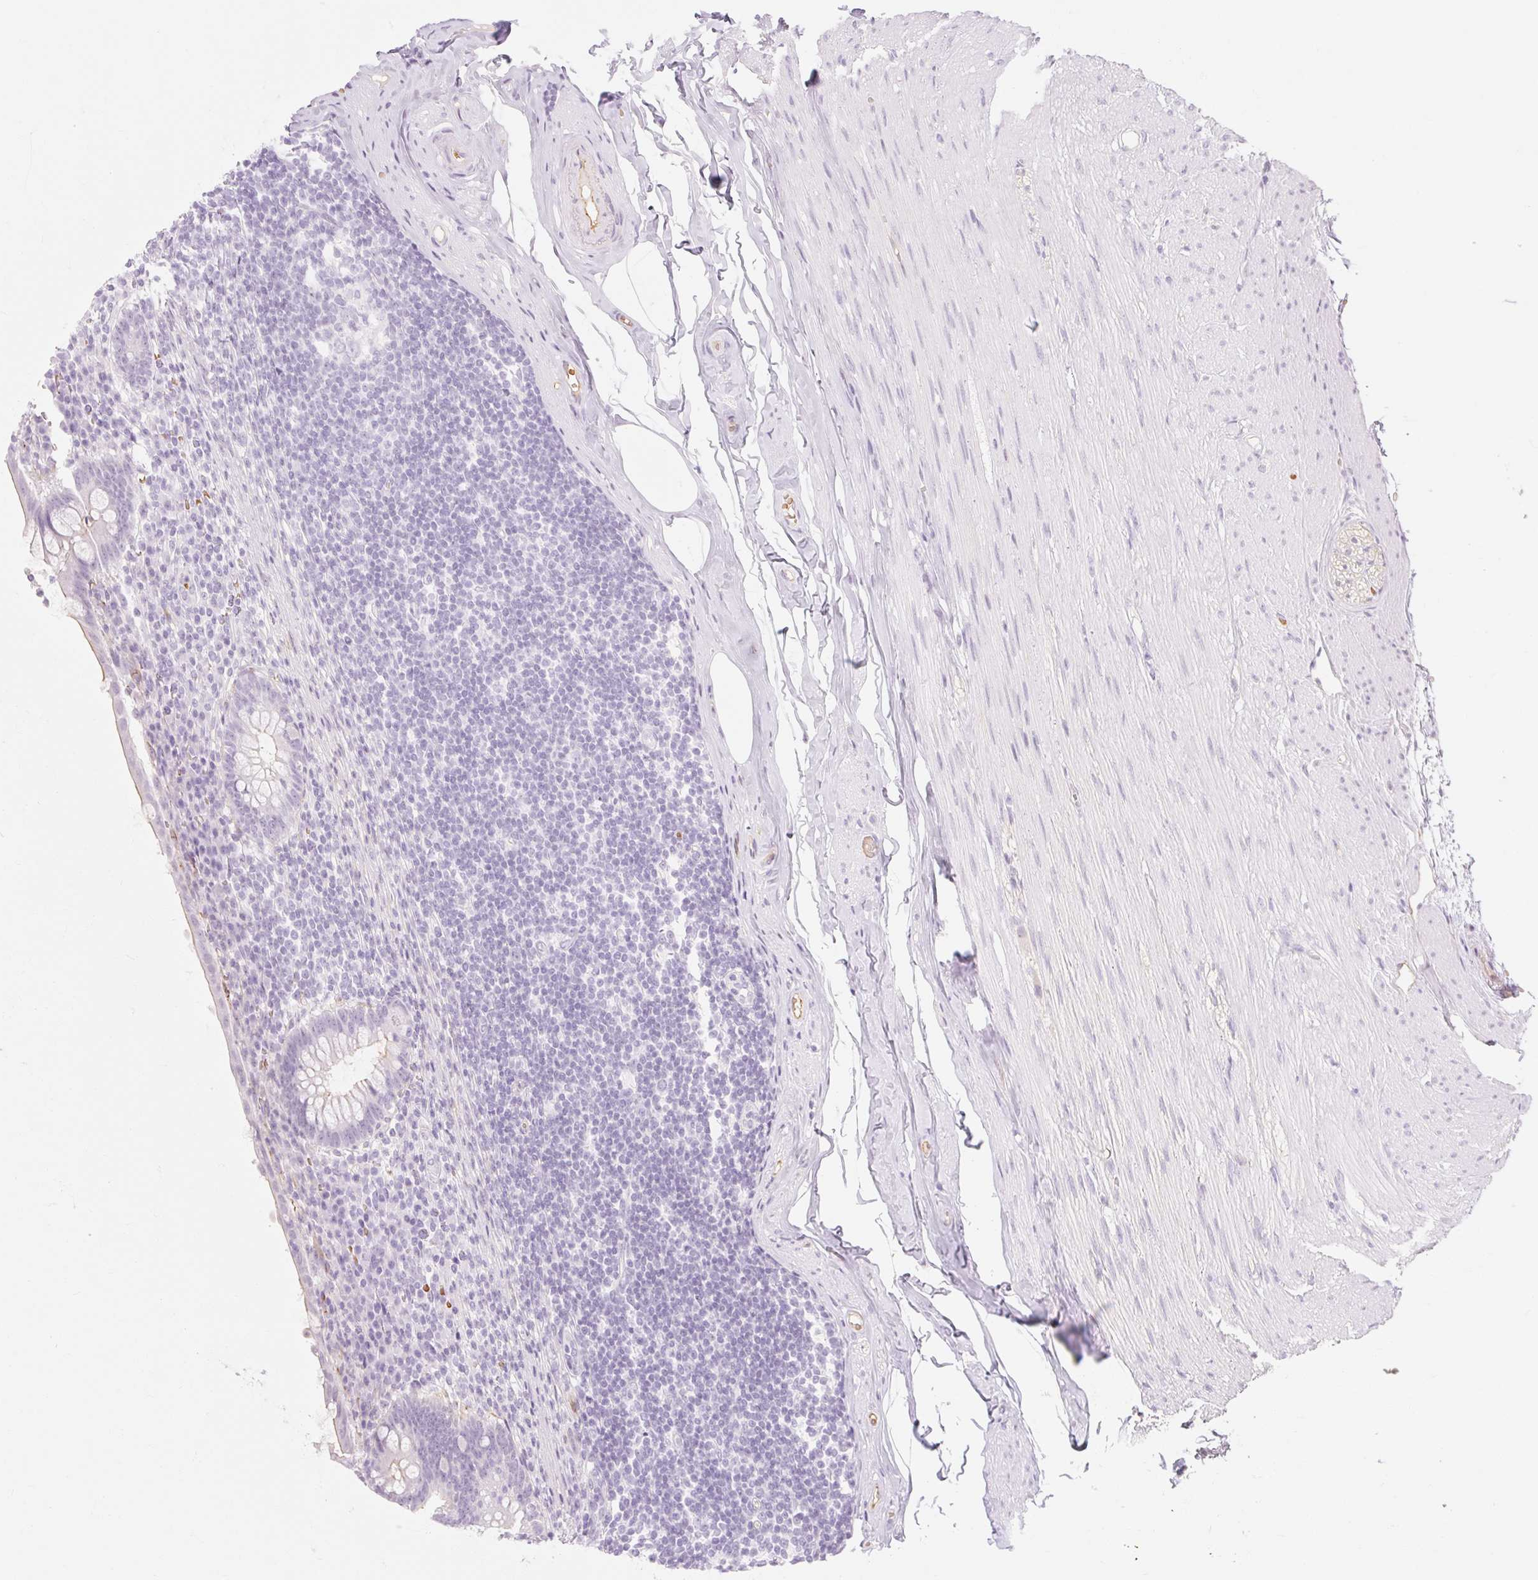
{"staining": {"intensity": "negative", "quantity": "none", "location": "none"}, "tissue": "appendix", "cell_type": "Glandular cells", "image_type": "normal", "snomed": [{"axis": "morphology", "description": "Normal tissue, NOS"}, {"axis": "topography", "description": "Appendix"}], "caption": "Appendix stained for a protein using immunohistochemistry shows no positivity glandular cells.", "gene": "TAF1L", "patient": {"sex": "female", "age": 56}}